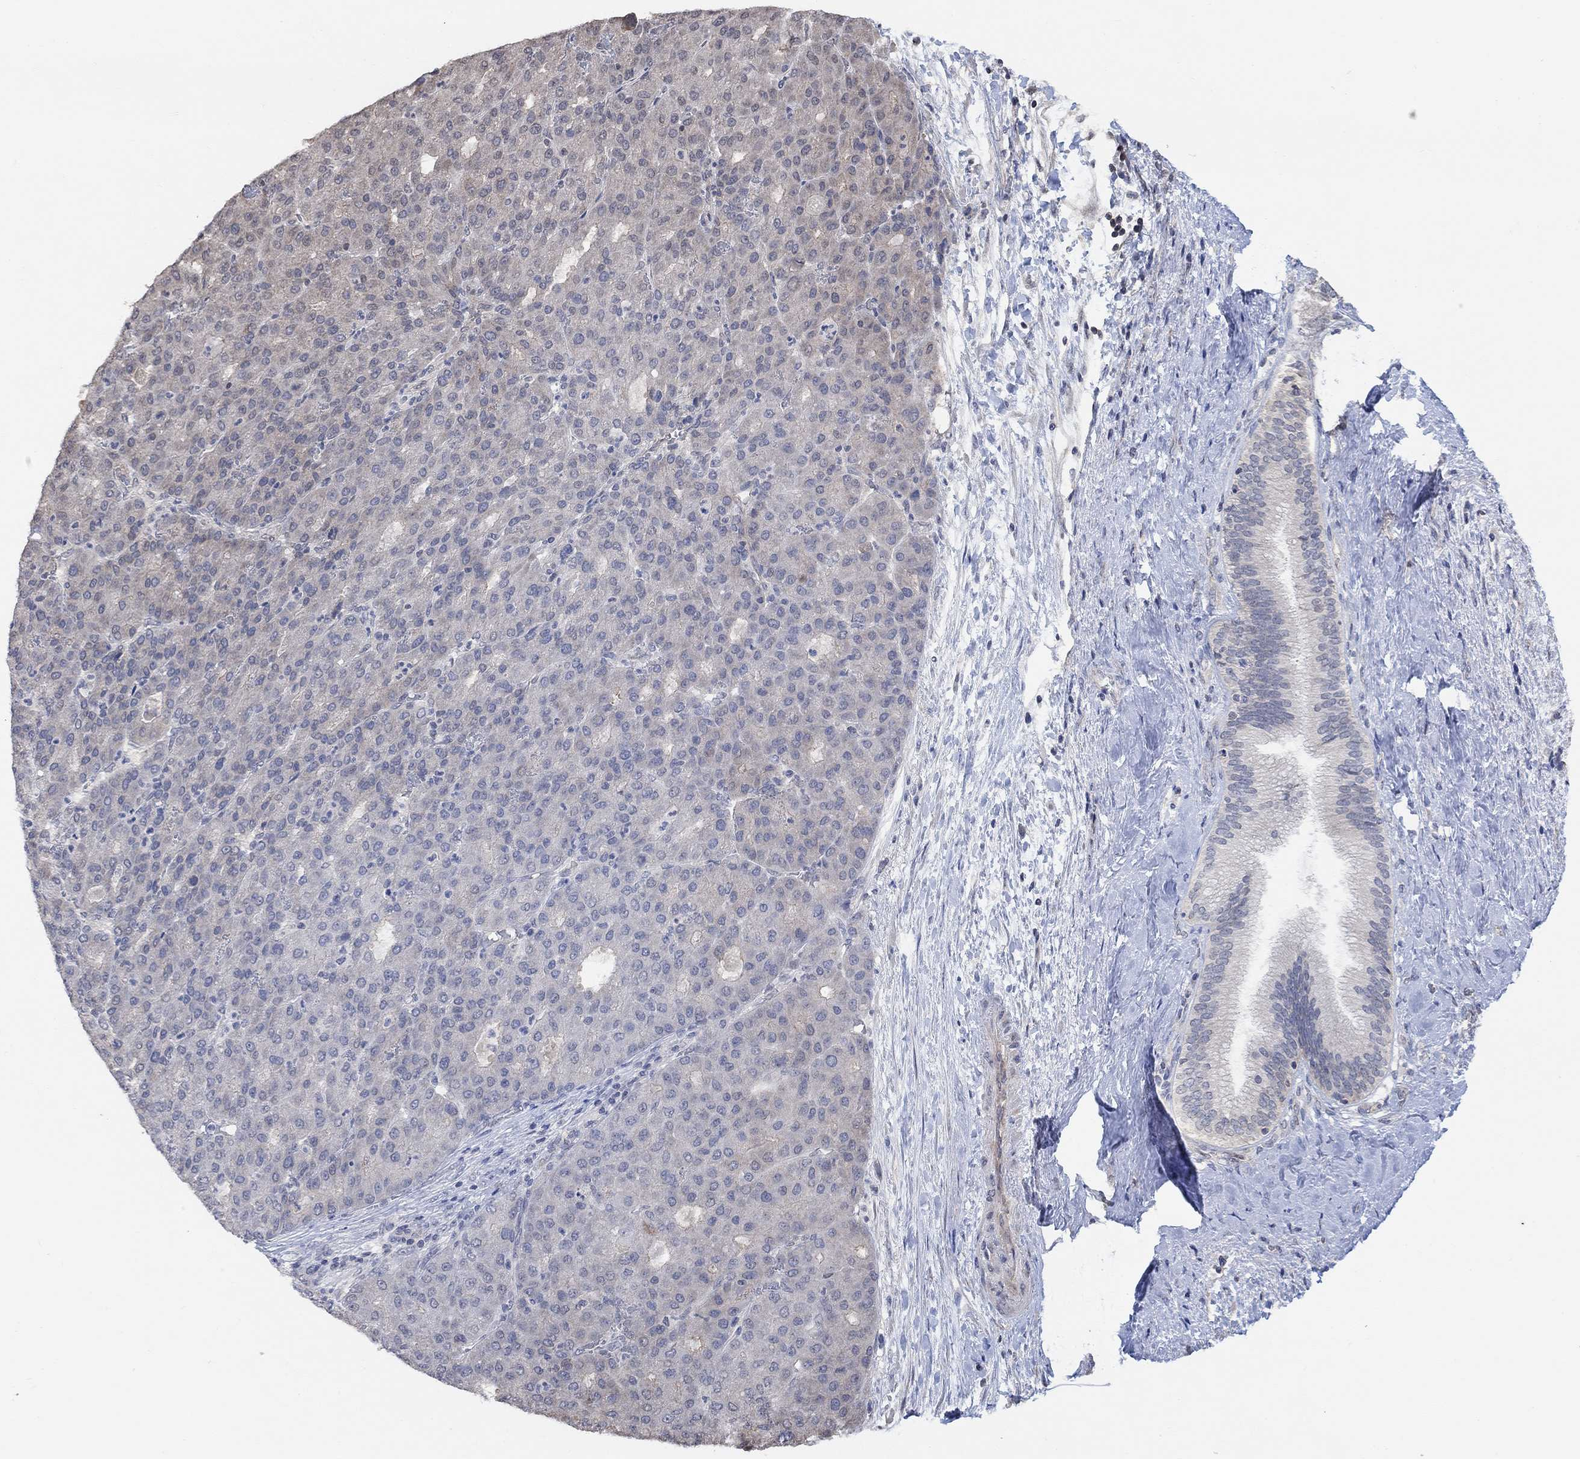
{"staining": {"intensity": "negative", "quantity": "none", "location": "none"}, "tissue": "liver cancer", "cell_type": "Tumor cells", "image_type": "cancer", "snomed": [{"axis": "morphology", "description": "Carcinoma, Hepatocellular, NOS"}, {"axis": "topography", "description": "Liver"}], "caption": "This micrograph is of liver hepatocellular carcinoma stained with immunohistochemistry (IHC) to label a protein in brown with the nuclei are counter-stained blue. There is no staining in tumor cells. (IHC, brightfield microscopy, high magnification).", "gene": "UNC5B", "patient": {"sex": "male", "age": 65}}